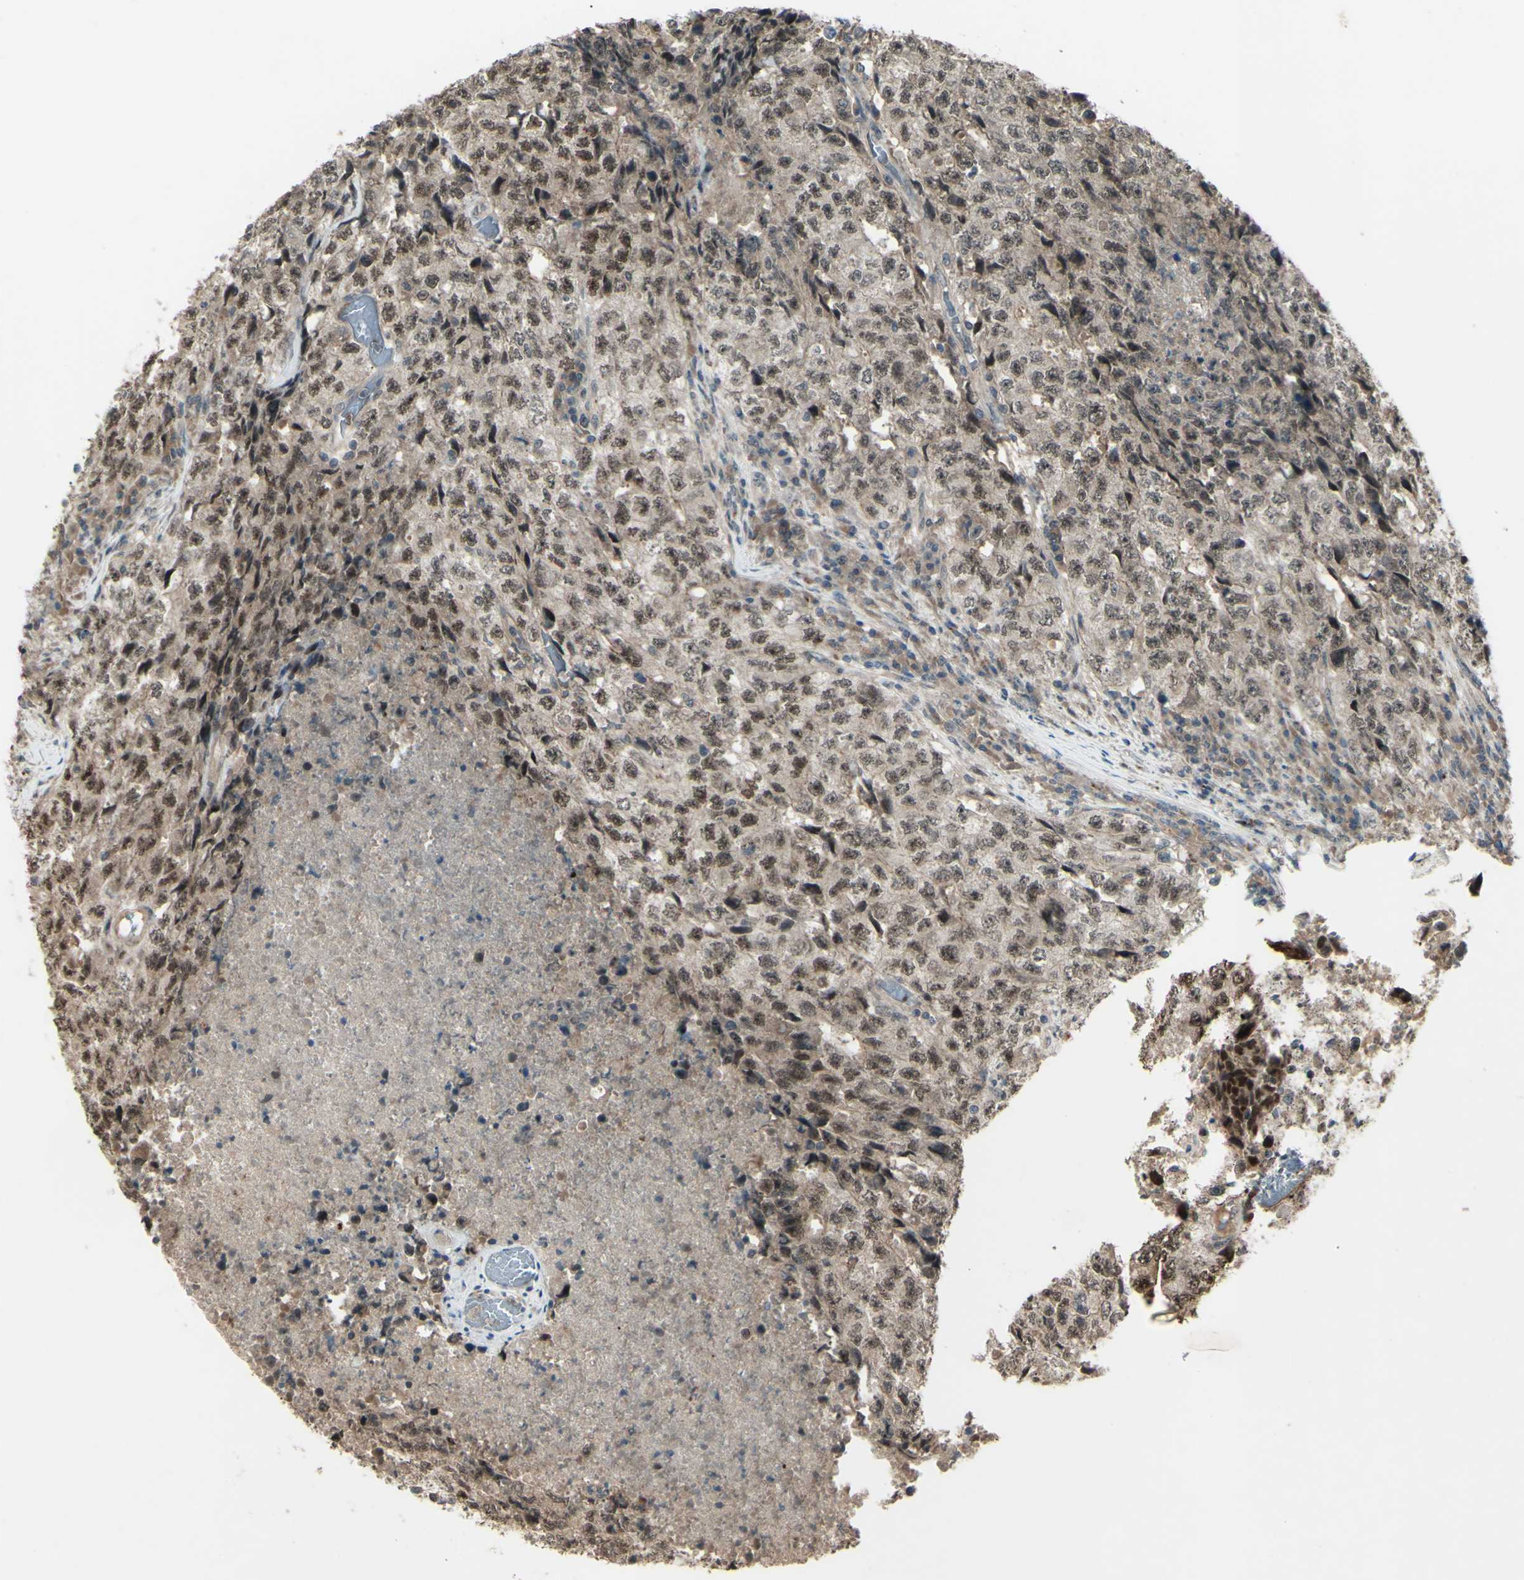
{"staining": {"intensity": "moderate", "quantity": ">75%", "location": "cytoplasmic/membranous,nuclear"}, "tissue": "testis cancer", "cell_type": "Tumor cells", "image_type": "cancer", "snomed": [{"axis": "morphology", "description": "Necrosis, NOS"}, {"axis": "morphology", "description": "Carcinoma, Embryonal, NOS"}, {"axis": "topography", "description": "Testis"}], "caption": "Immunohistochemical staining of human testis cancer displays medium levels of moderate cytoplasmic/membranous and nuclear expression in approximately >75% of tumor cells. Ihc stains the protein of interest in brown and the nuclei are stained blue.", "gene": "MLF2", "patient": {"sex": "male", "age": 19}}